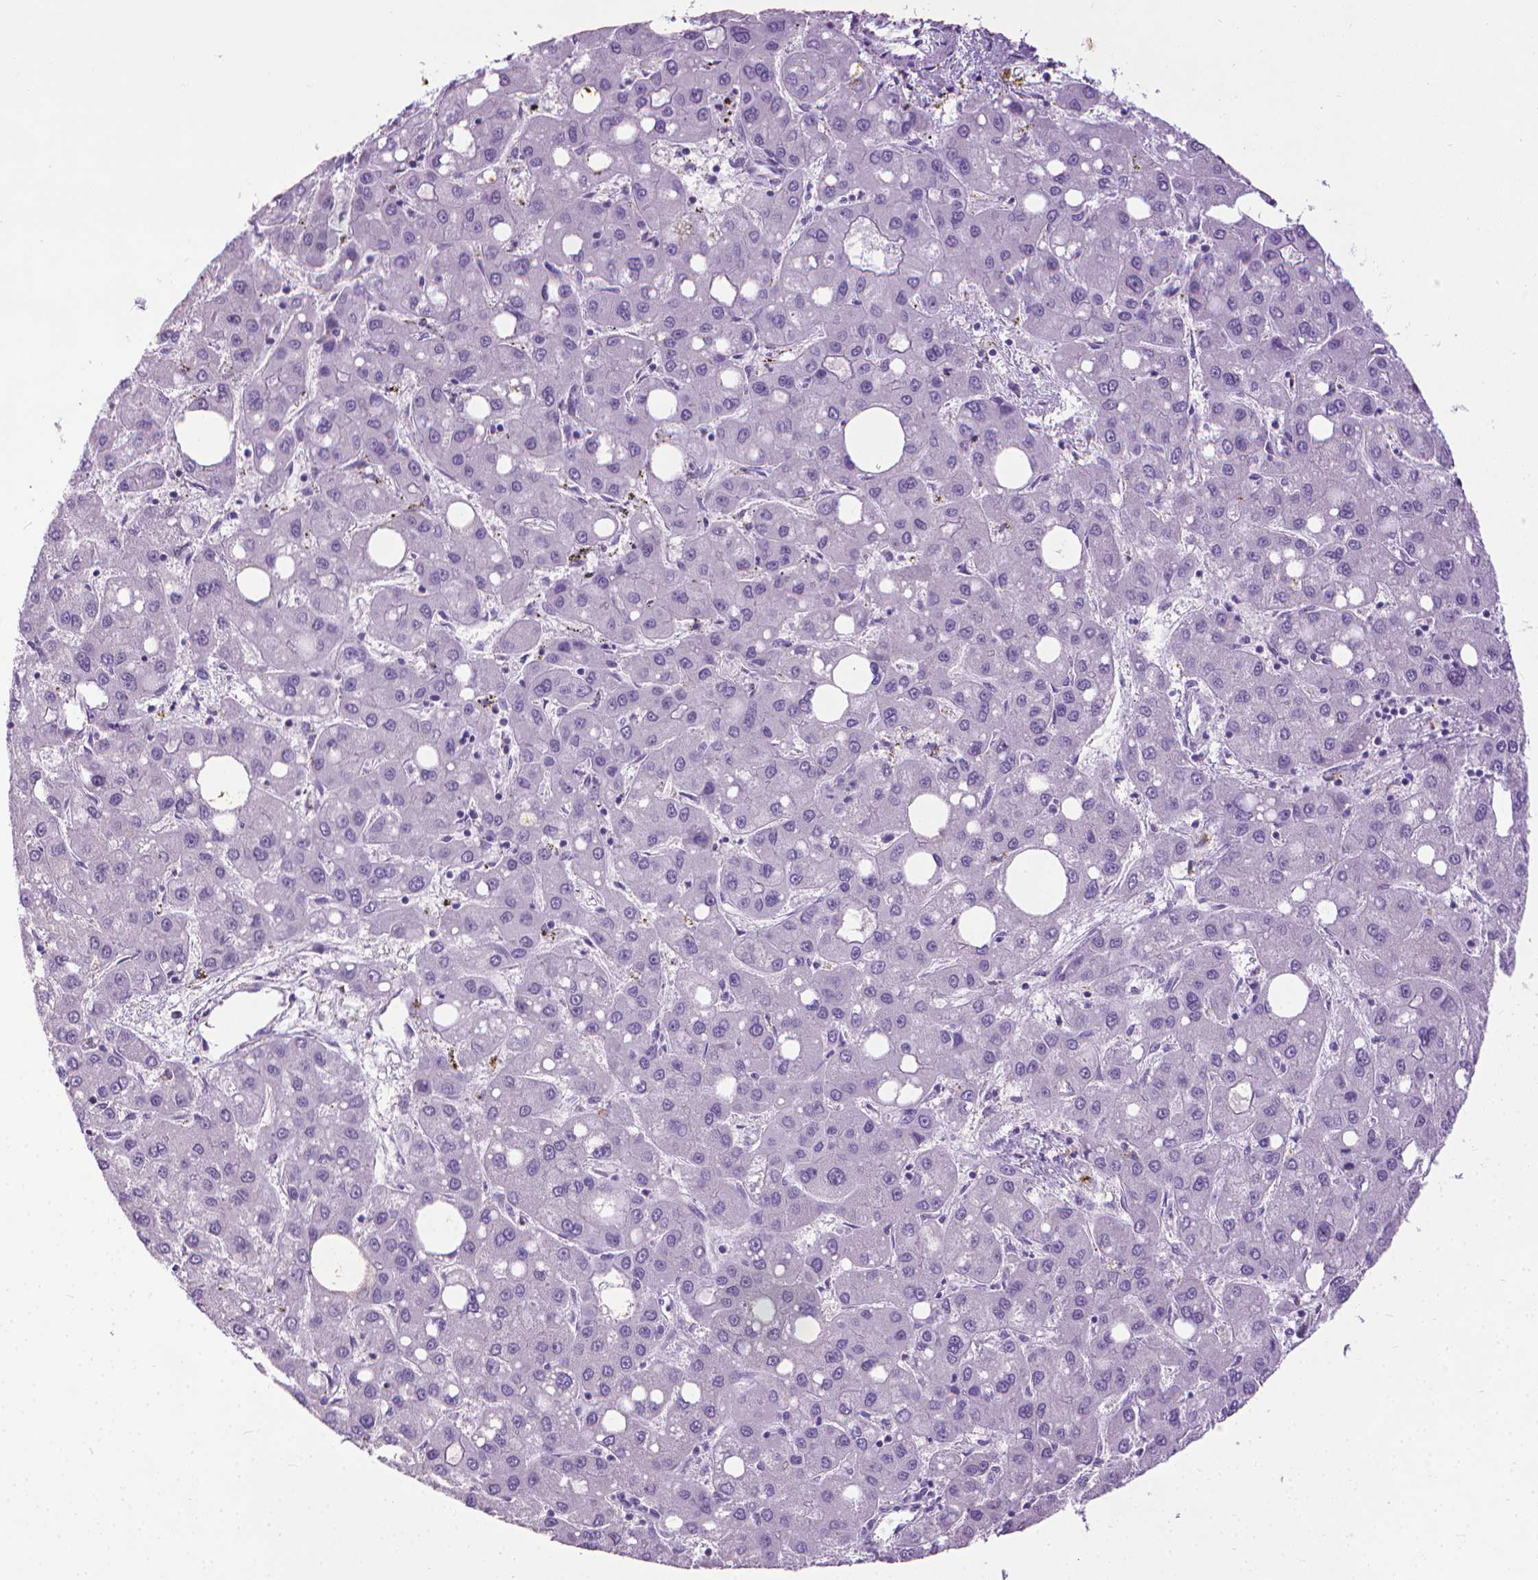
{"staining": {"intensity": "negative", "quantity": "none", "location": "none"}, "tissue": "liver cancer", "cell_type": "Tumor cells", "image_type": "cancer", "snomed": [{"axis": "morphology", "description": "Carcinoma, Hepatocellular, NOS"}, {"axis": "topography", "description": "Liver"}], "caption": "DAB immunohistochemical staining of human liver cancer exhibits no significant expression in tumor cells. (DAB IHC, high magnification).", "gene": "KRT5", "patient": {"sex": "male", "age": 73}}